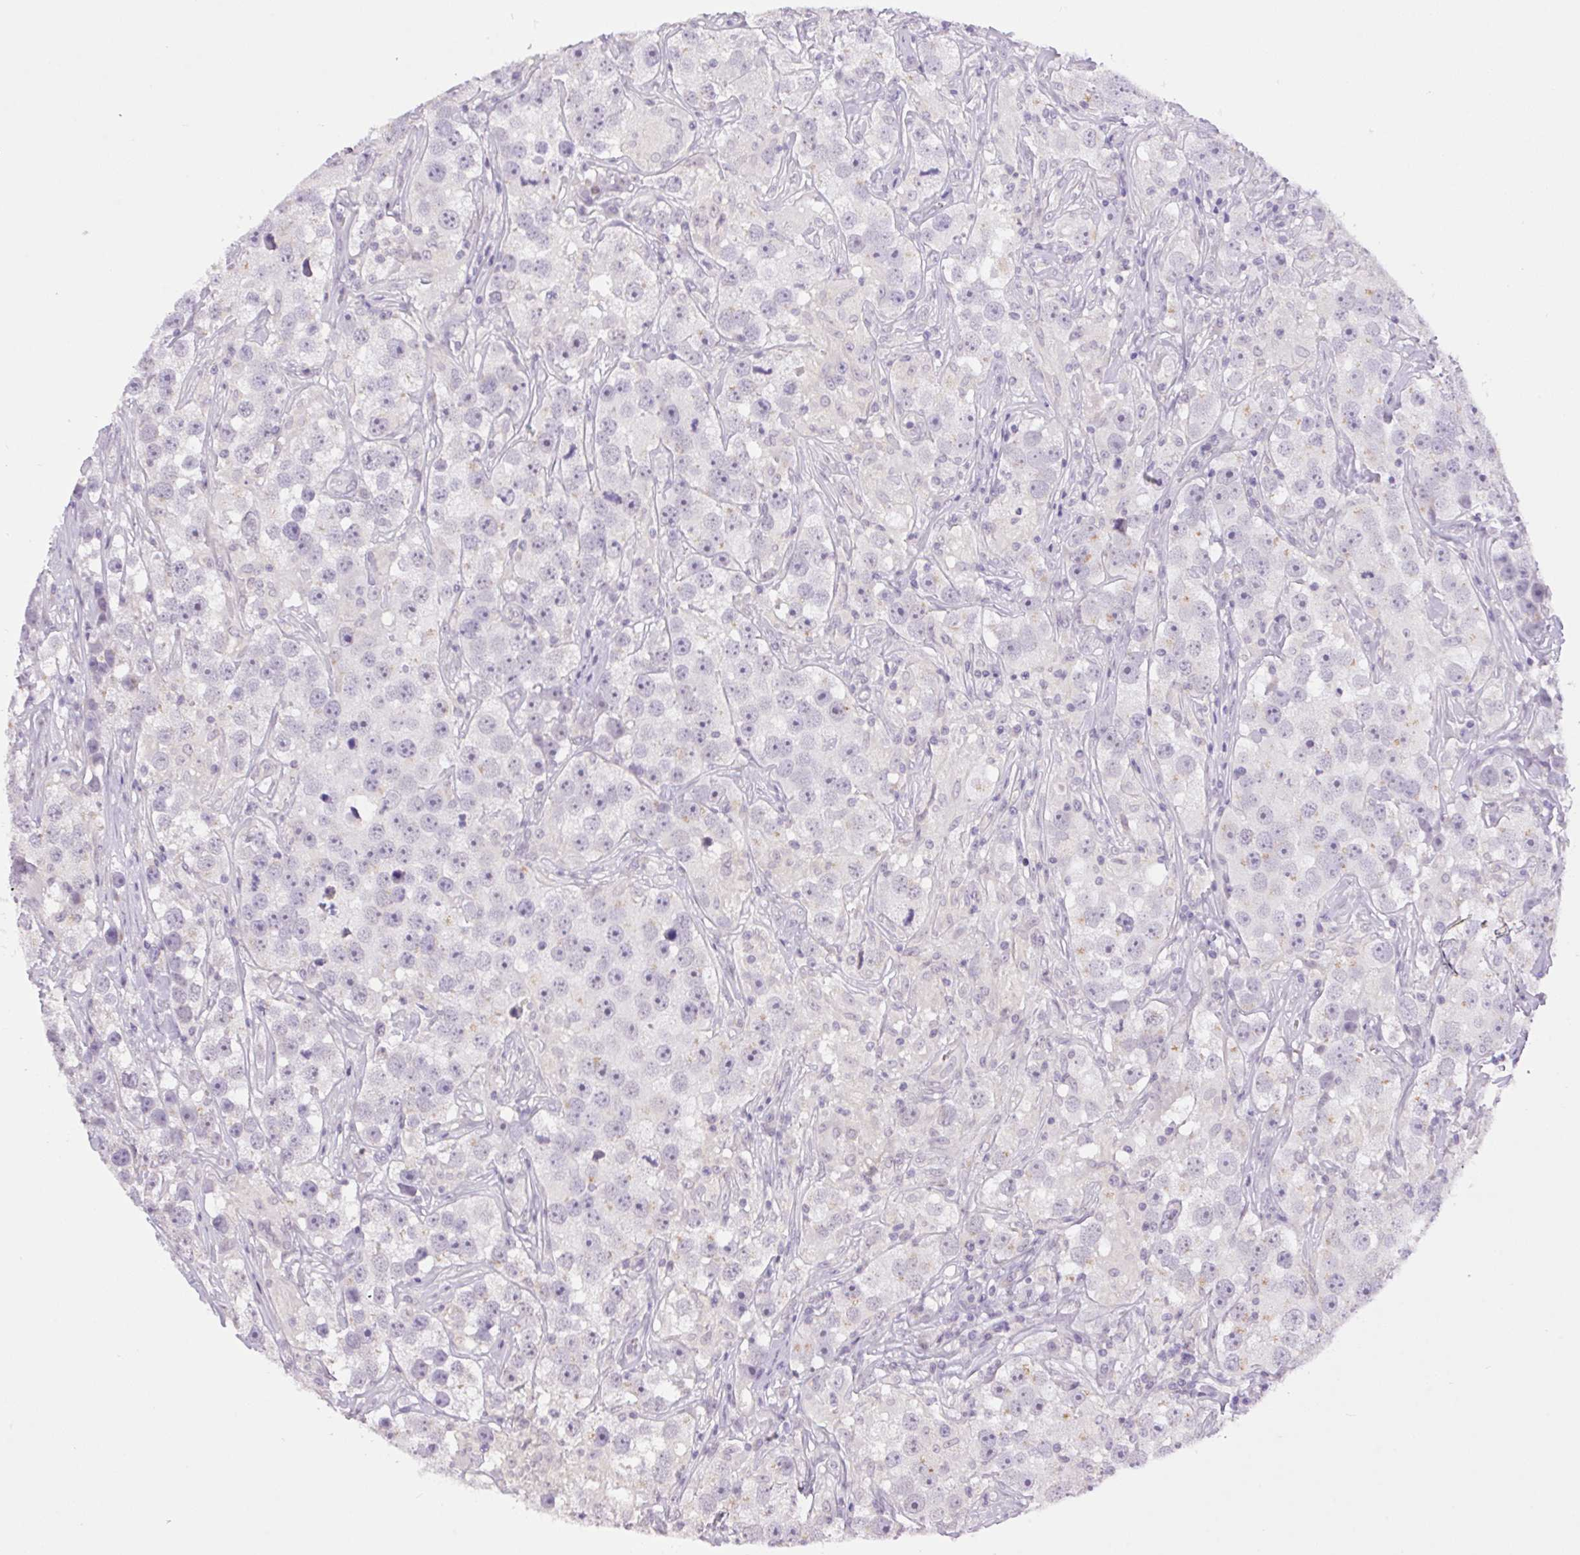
{"staining": {"intensity": "negative", "quantity": "none", "location": "none"}, "tissue": "testis cancer", "cell_type": "Tumor cells", "image_type": "cancer", "snomed": [{"axis": "morphology", "description": "Seminoma, NOS"}, {"axis": "topography", "description": "Testis"}], "caption": "Immunohistochemistry (IHC) image of neoplastic tissue: testis cancer stained with DAB exhibits no significant protein positivity in tumor cells.", "gene": "SMIM13", "patient": {"sex": "male", "age": 49}}